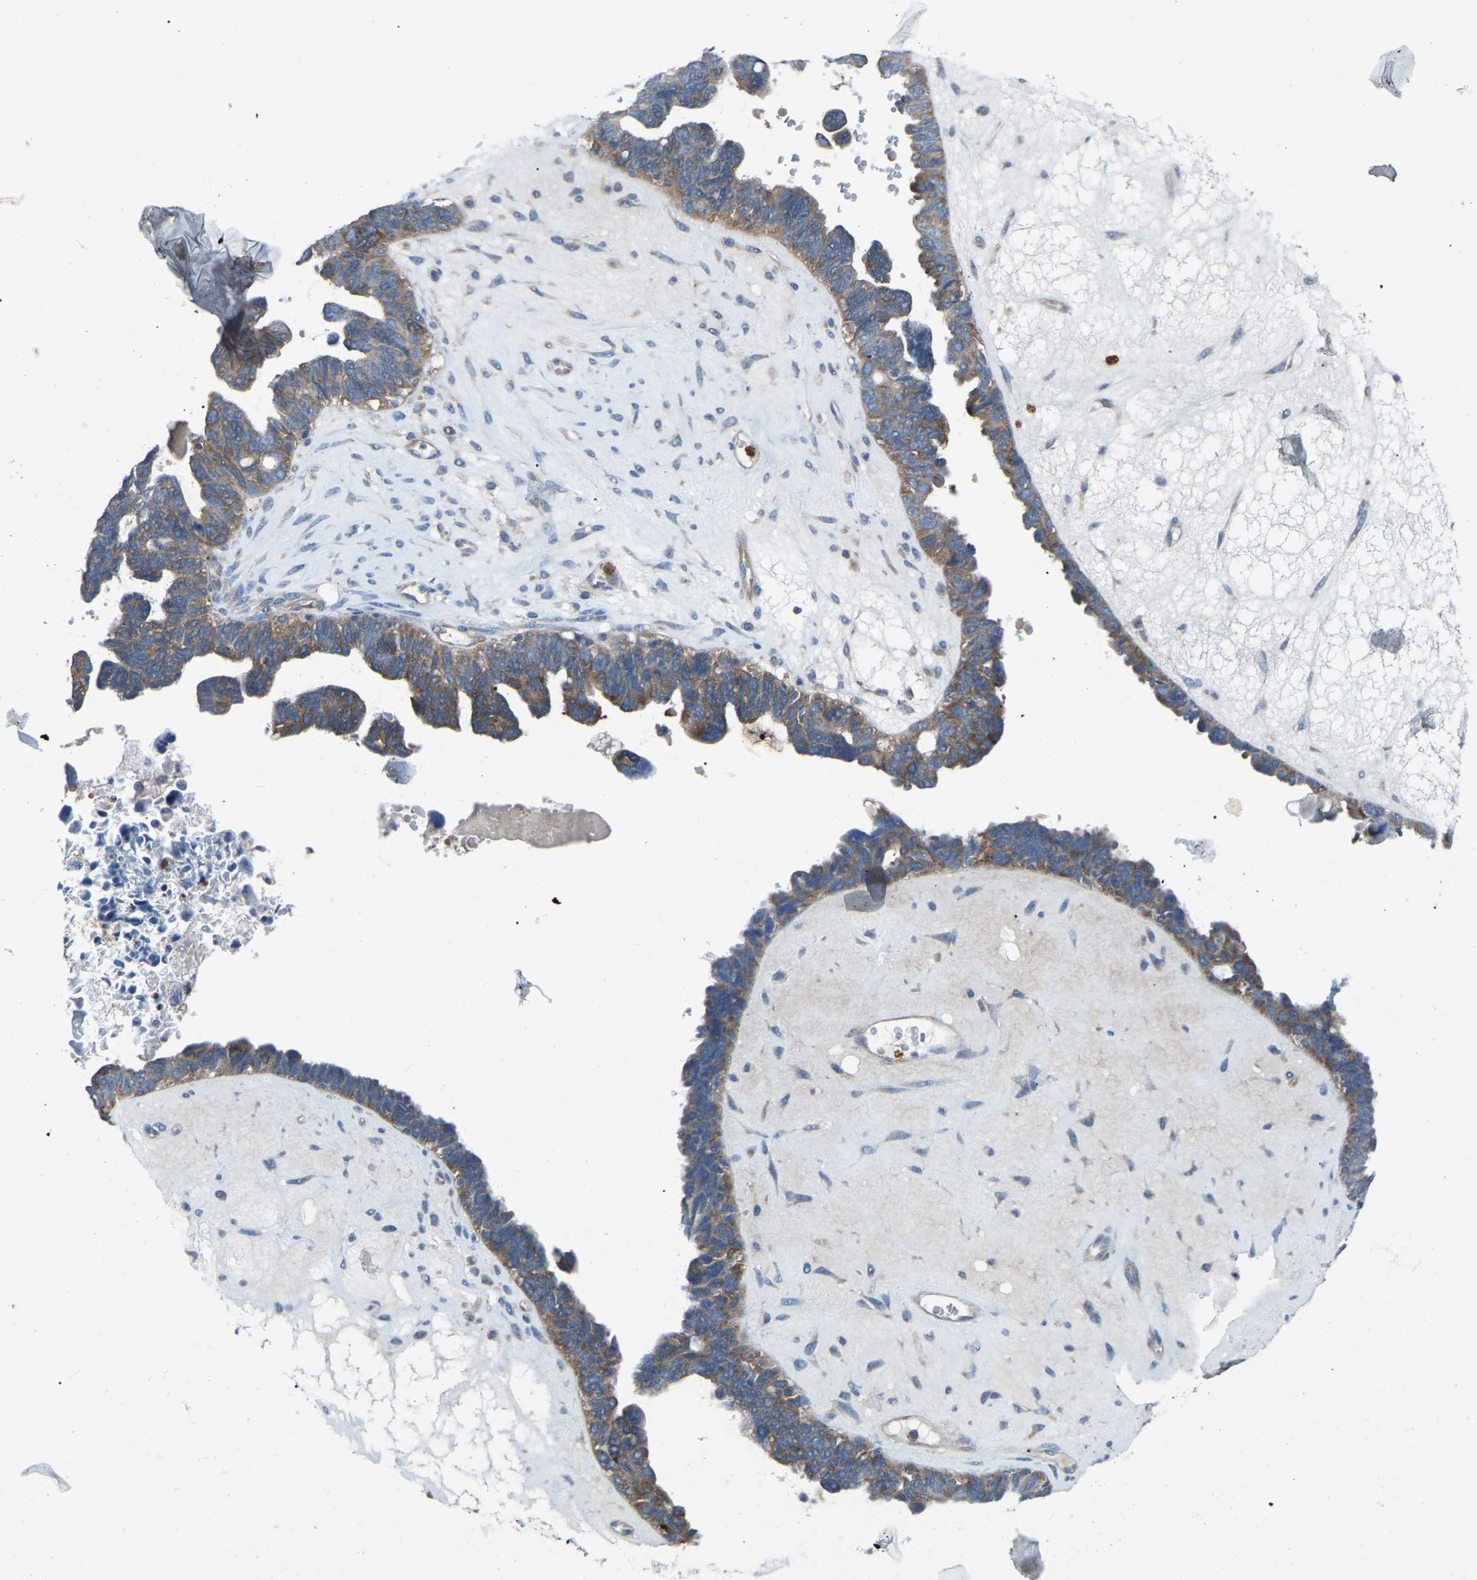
{"staining": {"intensity": "moderate", "quantity": ">75%", "location": "cytoplasmic/membranous"}, "tissue": "ovarian cancer", "cell_type": "Tumor cells", "image_type": "cancer", "snomed": [{"axis": "morphology", "description": "Cystadenocarcinoma, serous, NOS"}, {"axis": "topography", "description": "Ovary"}], "caption": "Immunohistochemical staining of ovarian cancer (serous cystadenocarcinoma) displays medium levels of moderate cytoplasmic/membranous expression in about >75% of tumor cells. (IHC, brightfield microscopy, high magnification).", "gene": "AIMP1", "patient": {"sex": "female", "age": 79}}